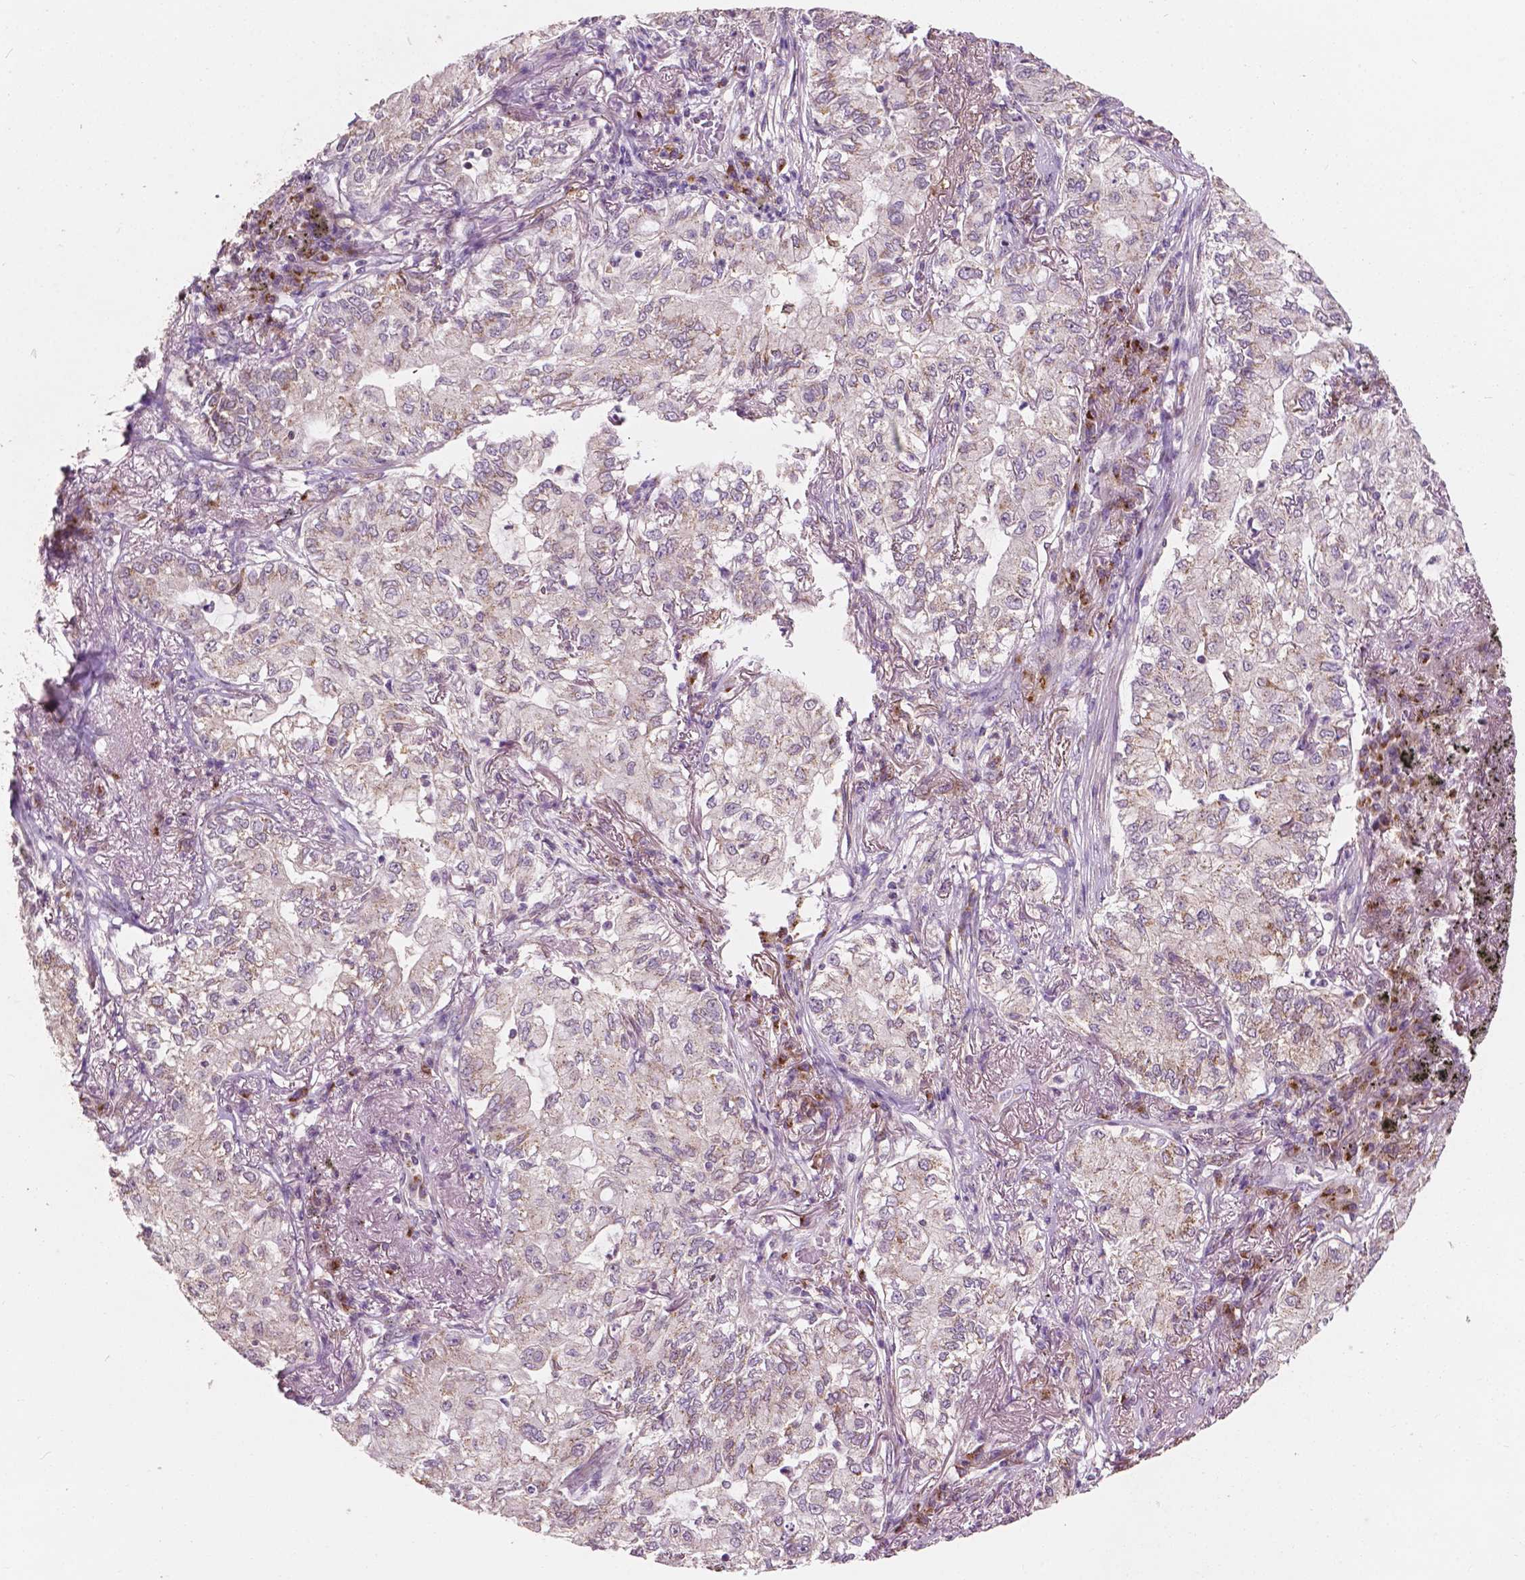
{"staining": {"intensity": "weak", "quantity": "<25%", "location": "cytoplasmic/membranous"}, "tissue": "lung cancer", "cell_type": "Tumor cells", "image_type": "cancer", "snomed": [{"axis": "morphology", "description": "Adenocarcinoma, NOS"}, {"axis": "topography", "description": "Lung"}], "caption": "Immunohistochemistry (IHC) of human lung cancer (adenocarcinoma) shows no positivity in tumor cells. Brightfield microscopy of immunohistochemistry (IHC) stained with DAB (3,3'-diaminobenzidine) (brown) and hematoxylin (blue), captured at high magnification.", "gene": "EBAG9", "patient": {"sex": "female", "age": 73}}